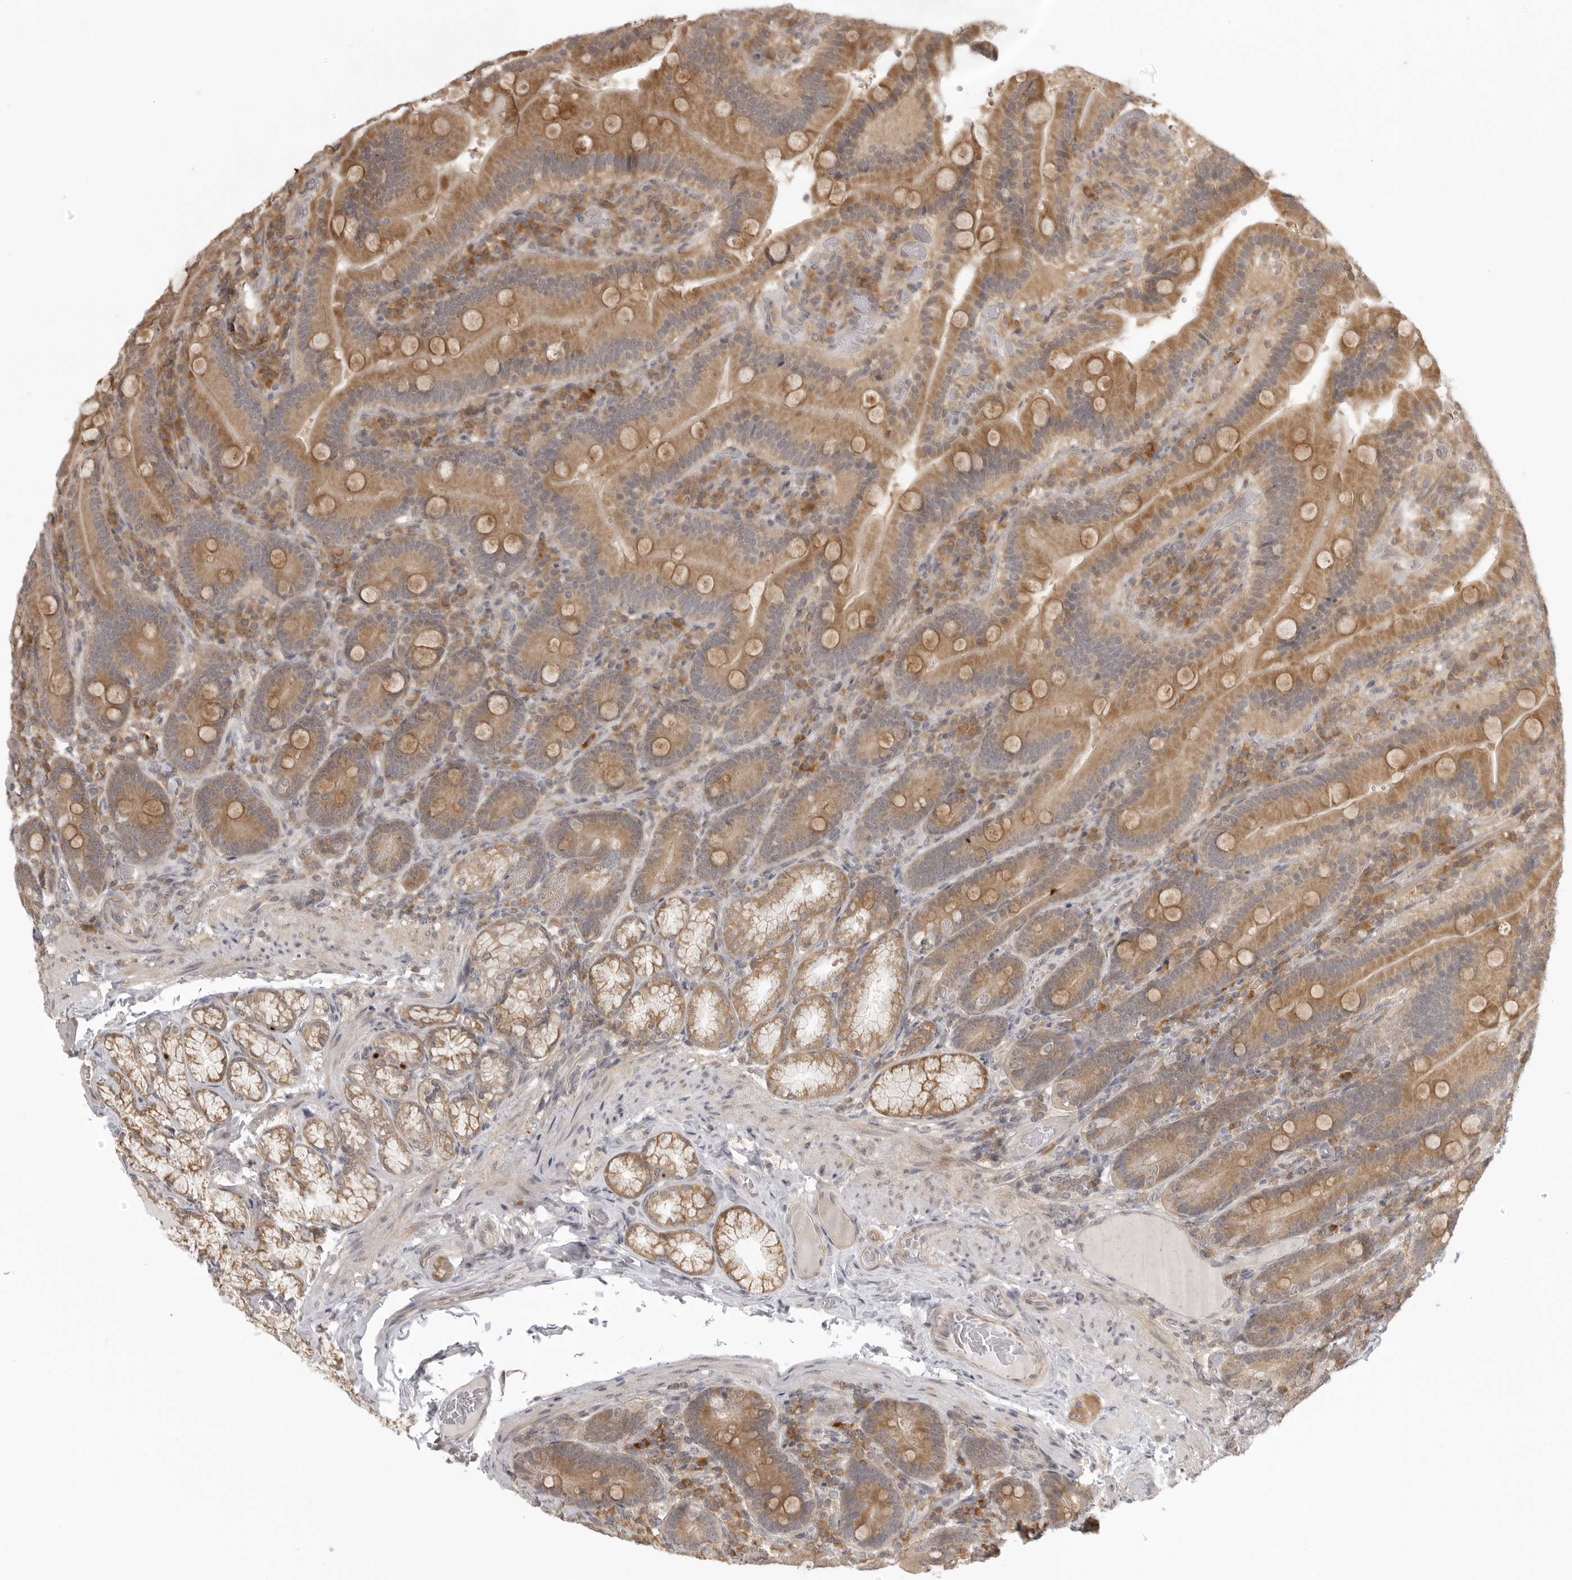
{"staining": {"intensity": "moderate", "quantity": ">75%", "location": "cytoplasmic/membranous"}, "tissue": "duodenum", "cell_type": "Glandular cells", "image_type": "normal", "snomed": [{"axis": "morphology", "description": "Normal tissue, NOS"}, {"axis": "topography", "description": "Duodenum"}], "caption": "Immunohistochemical staining of normal human duodenum exhibits moderate cytoplasmic/membranous protein positivity in approximately >75% of glandular cells. (IHC, brightfield microscopy, high magnification).", "gene": "PRRC2A", "patient": {"sex": "female", "age": 62}}